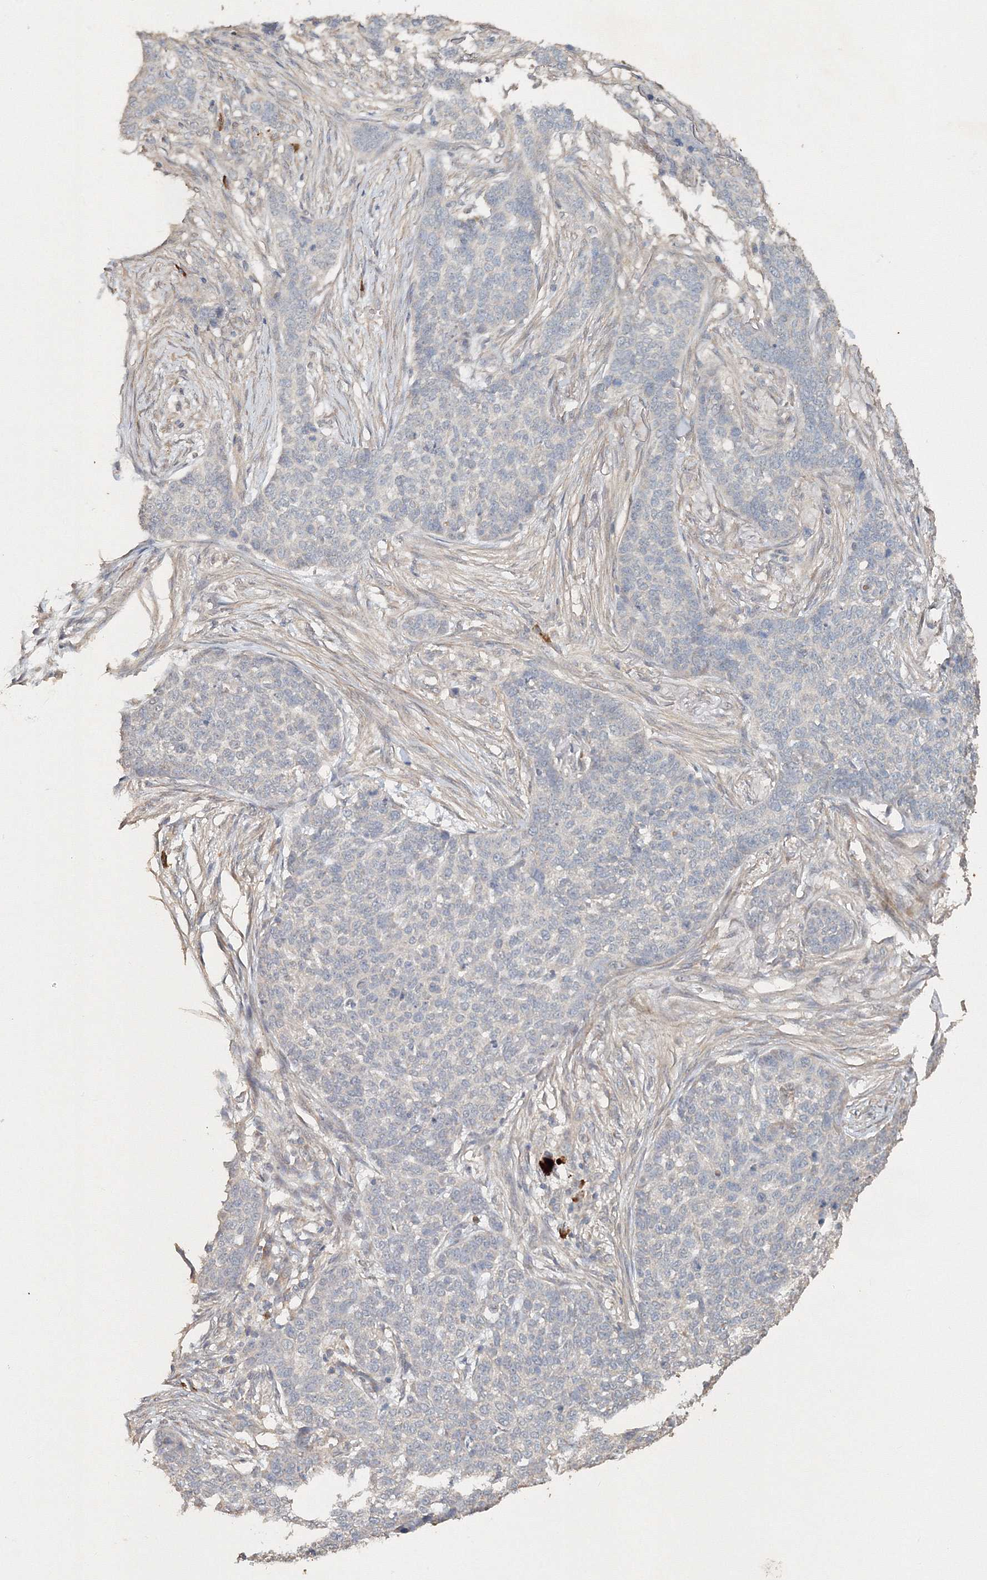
{"staining": {"intensity": "negative", "quantity": "none", "location": "none"}, "tissue": "skin cancer", "cell_type": "Tumor cells", "image_type": "cancer", "snomed": [{"axis": "morphology", "description": "Basal cell carcinoma"}, {"axis": "topography", "description": "Skin"}], "caption": "Immunohistochemistry (IHC) micrograph of skin cancer stained for a protein (brown), which displays no positivity in tumor cells. The staining is performed using DAB brown chromogen with nuclei counter-stained in using hematoxylin.", "gene": "NALF2", "patient": {"sex": "male", "age": 85}}